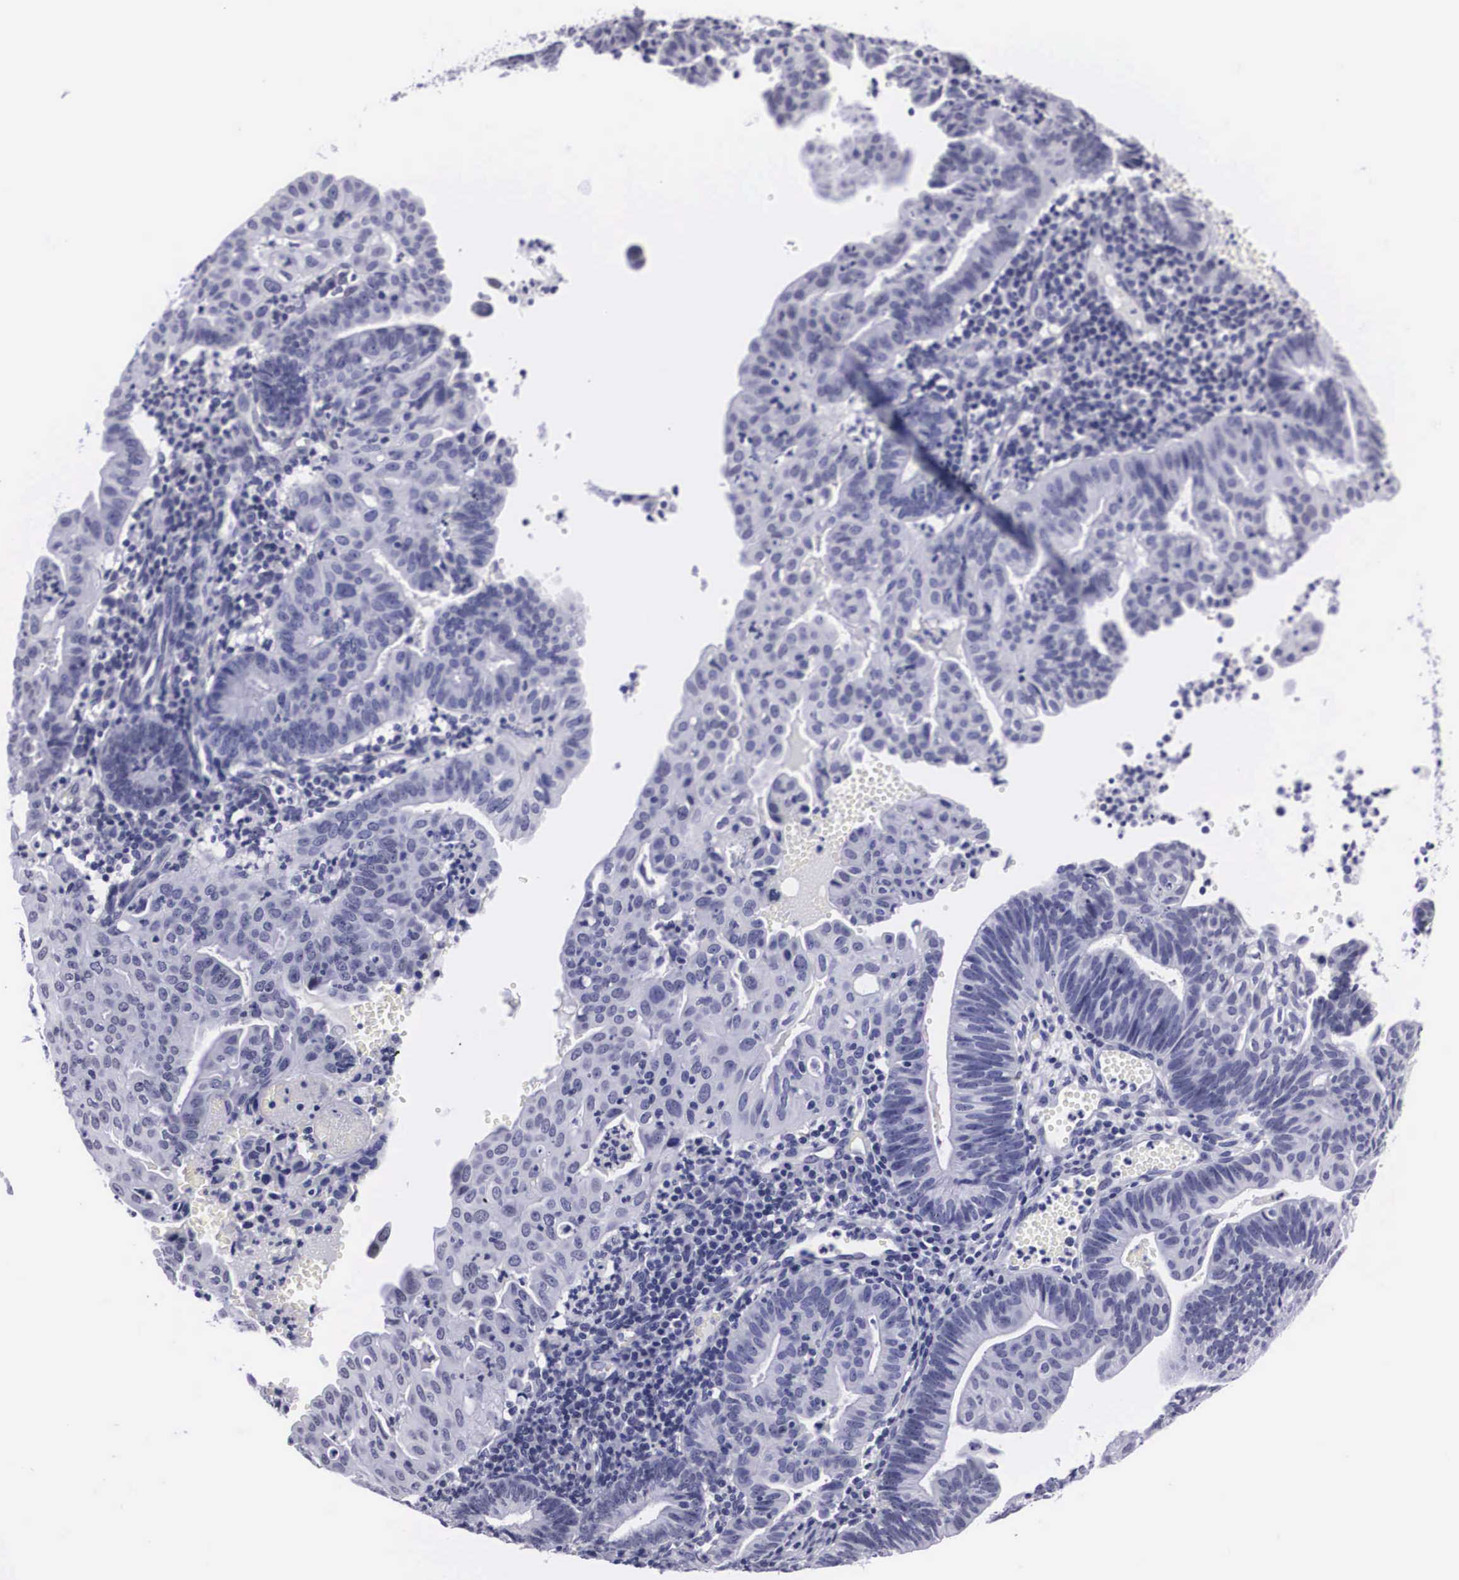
{"staining": {"intensity": "negative", "quantity": "none", "location": "none"}, "tissue": "endometrial cancer", "cell_type": "Tumor cells", "image_type": "cancer", "snomed": [{"axis": "morphology", "description": "Adenocarcinoma, NOS"}, {"axis": "topography", "description": "Endometrium"}], "caption": "This is an IHC micrograph of human endometrial cancer (adenocarcinoma). There is no positivity in tumor cells.", "gene": "C22orf31", "patient": {"sex": "female", "age": 60}}